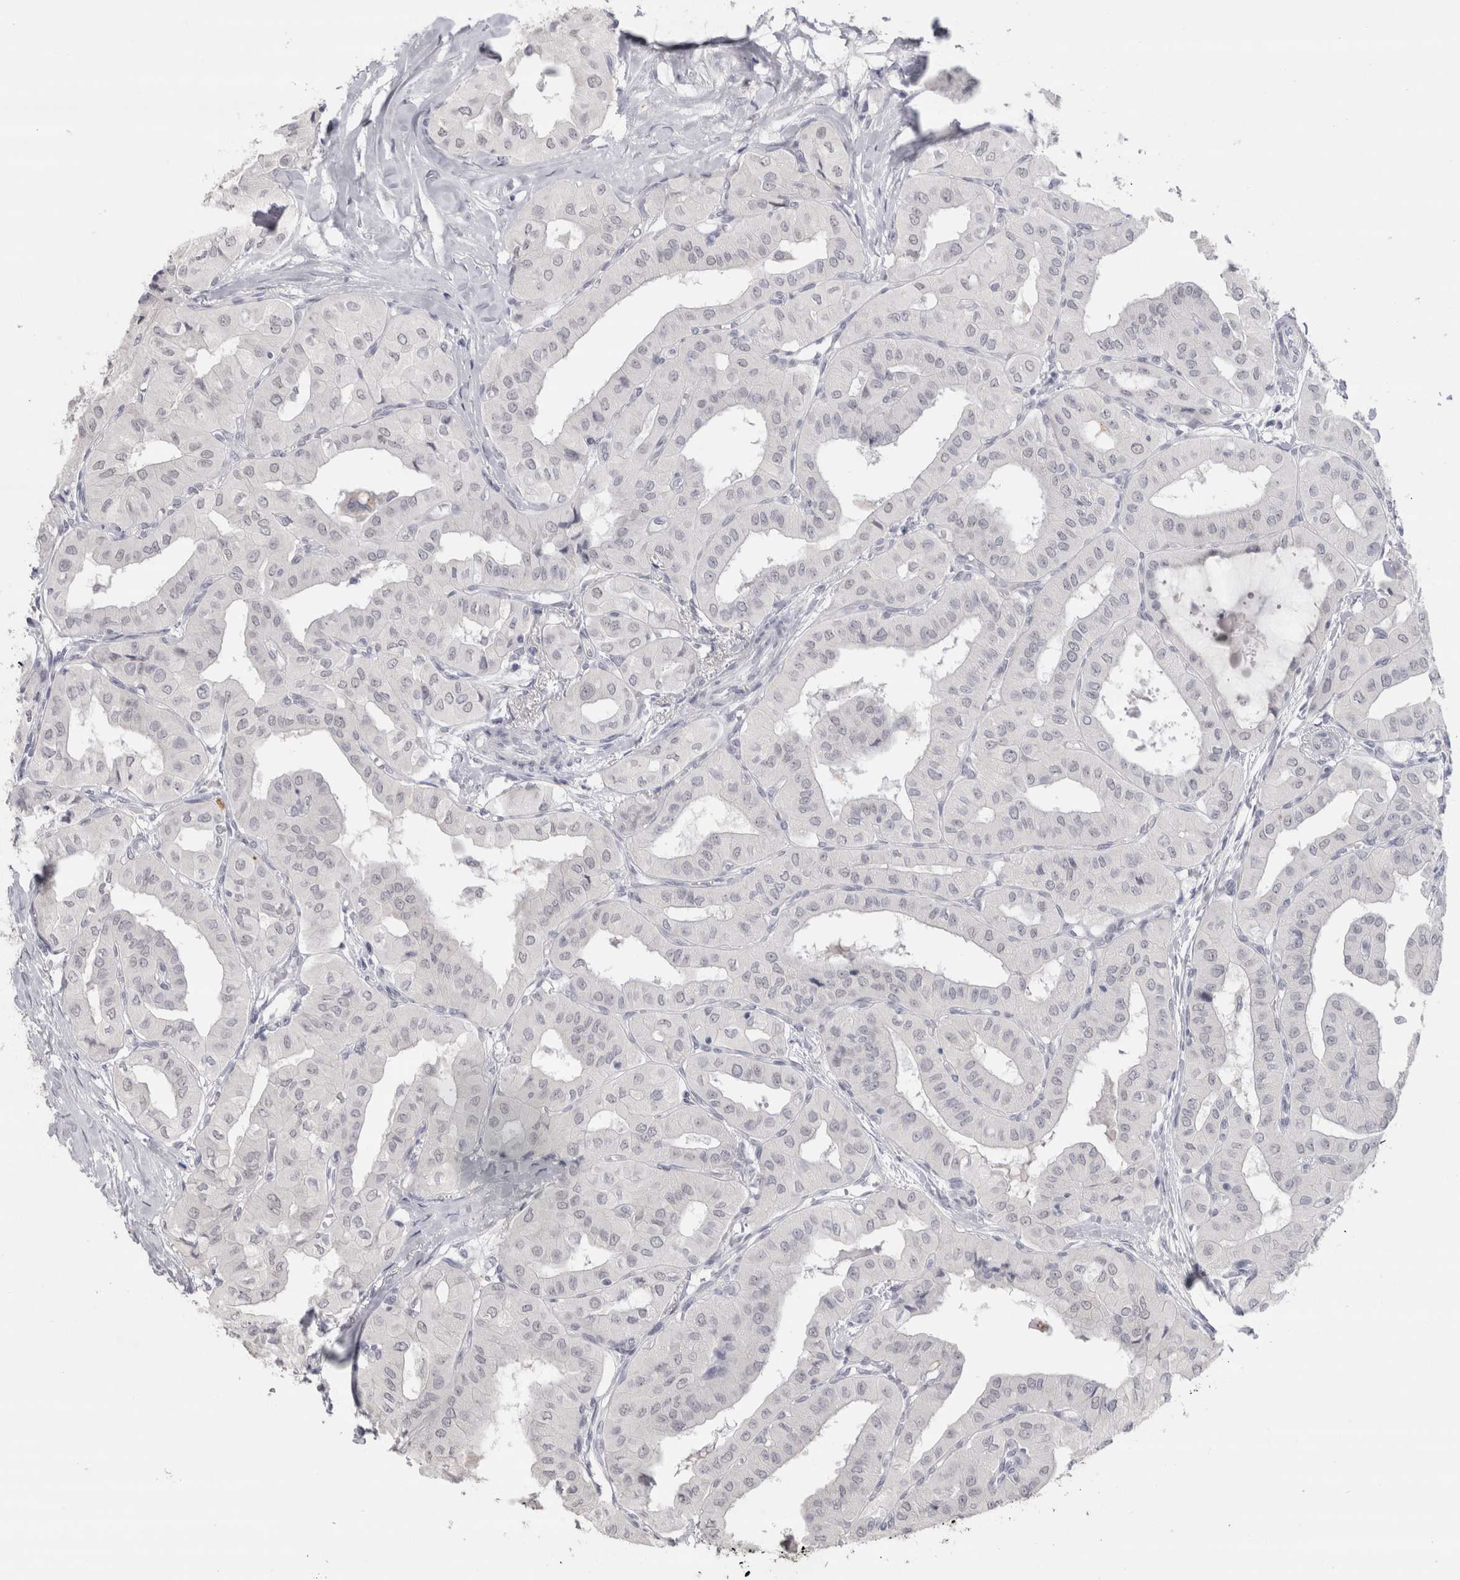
{"staining": {"intensity": "negative", "quantity": "none", "location": "none"}, "tissue": "thyroid cancer", "cell_type": "Tumor cells", "image_type": "cancer", "snomed": [{"axis": "morphology", "description": "Papillary adenocarcinoma, NOS"}, {"axis": "topography", "description": "Thyroid gland"}], "caption": "Immunohistochemistry (IHC) of human papillary adenocarcinoma (thyroid) reveals no expression in tumor cells.", "gene": "CDH17", "patient": {"sex": "female", "age": 59}}